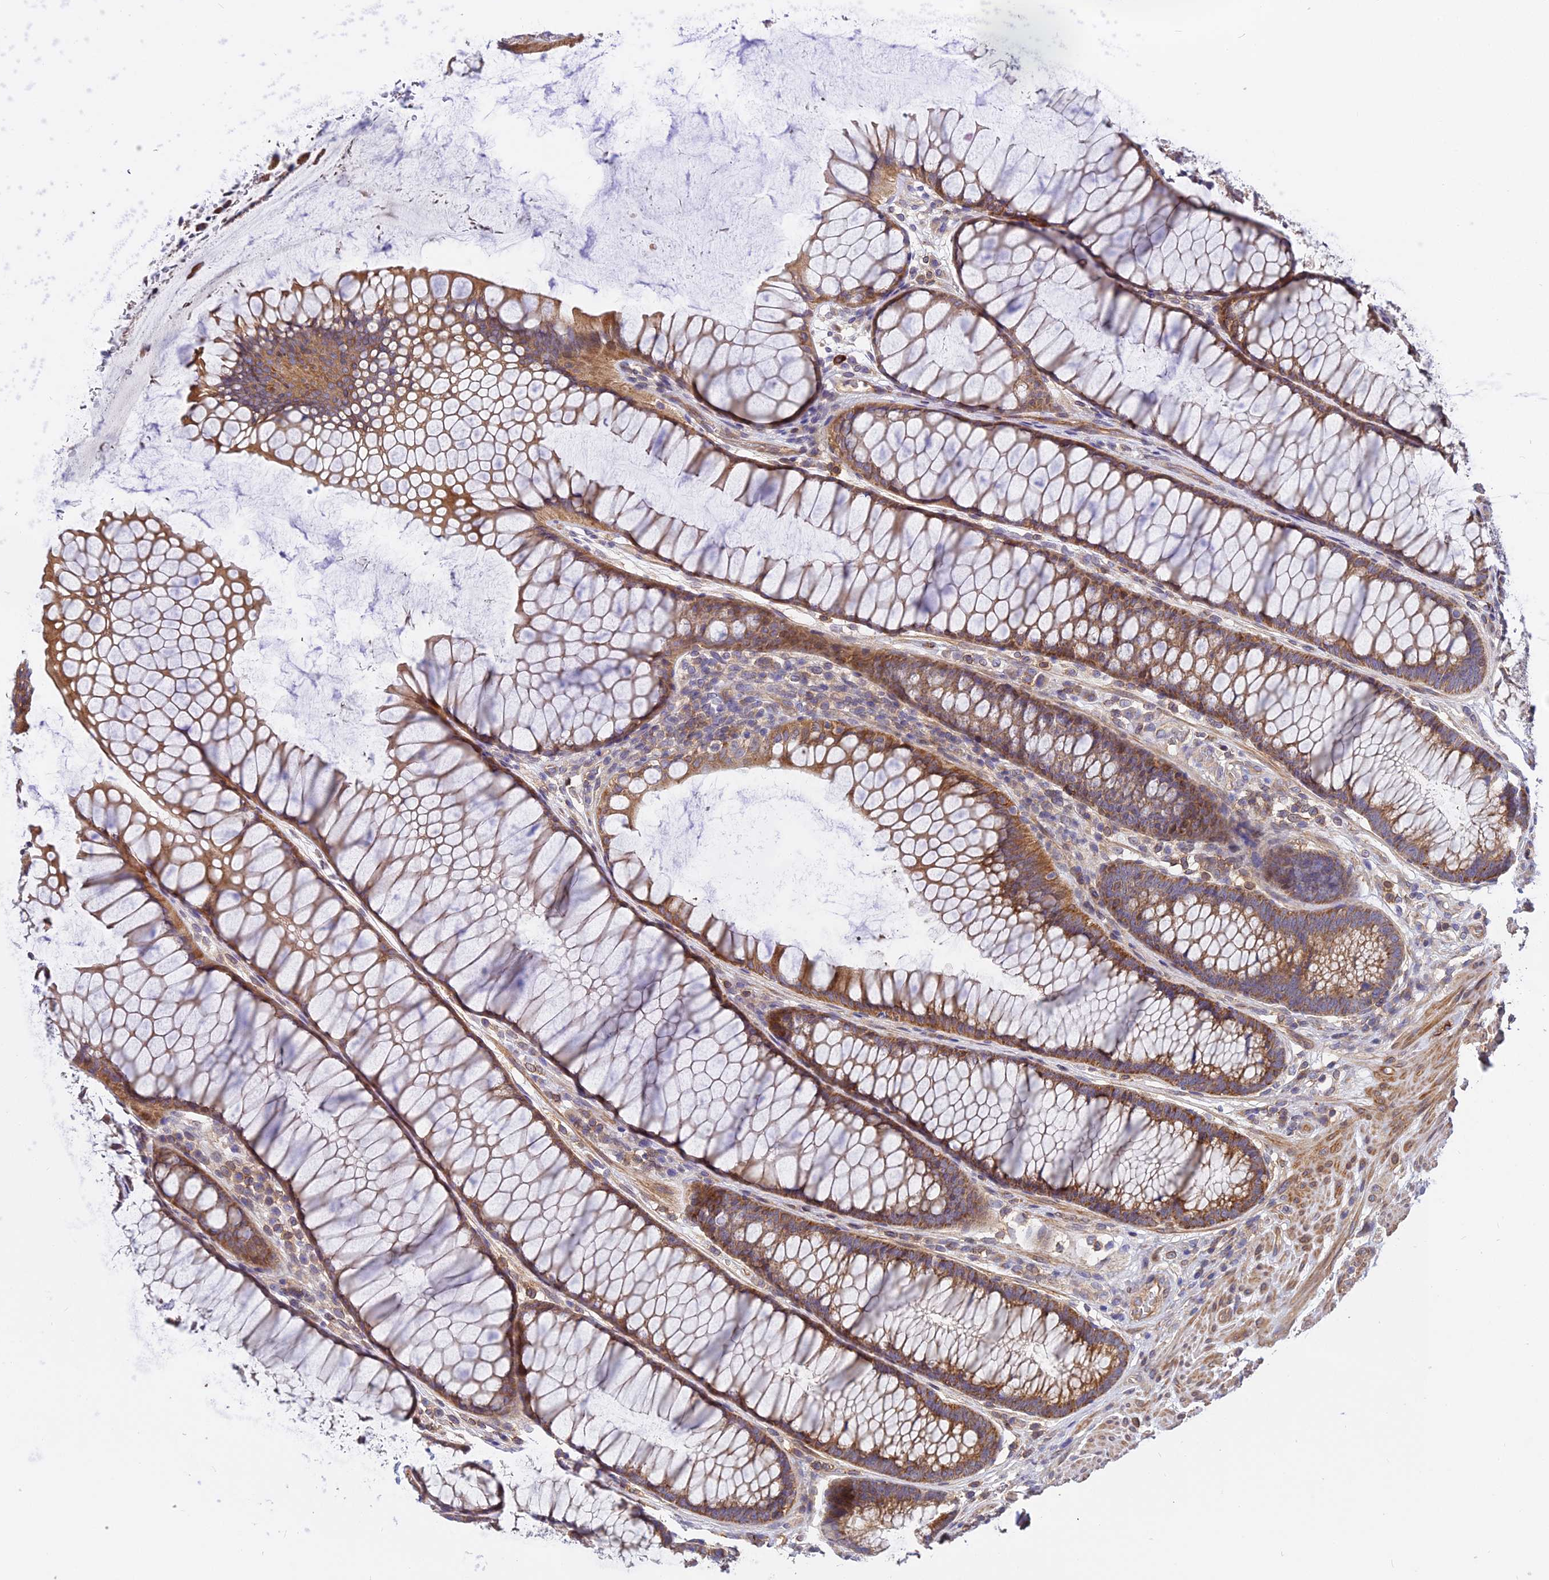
{"staining": {"intensity": "weak", "quantity": ">75%", "location": "cytoplasmic/membranous"}, "tissue": "colon", "cell_type": "Endothelial cells", "image_type": "normal", "snomed": [{"axis": "morphology", "description": "Normal tissue, NOS"}, {"axis": "topography", "description": "Colon"}], "caption": "This is a histology image of immunohistochemistry (IHC) staining of benign colon, which shows weak staining in the cytoplasmic/membranous of endothelial cells.", "gene": "TRIM43B", "patient": {"sex": "female", "age": 82}}